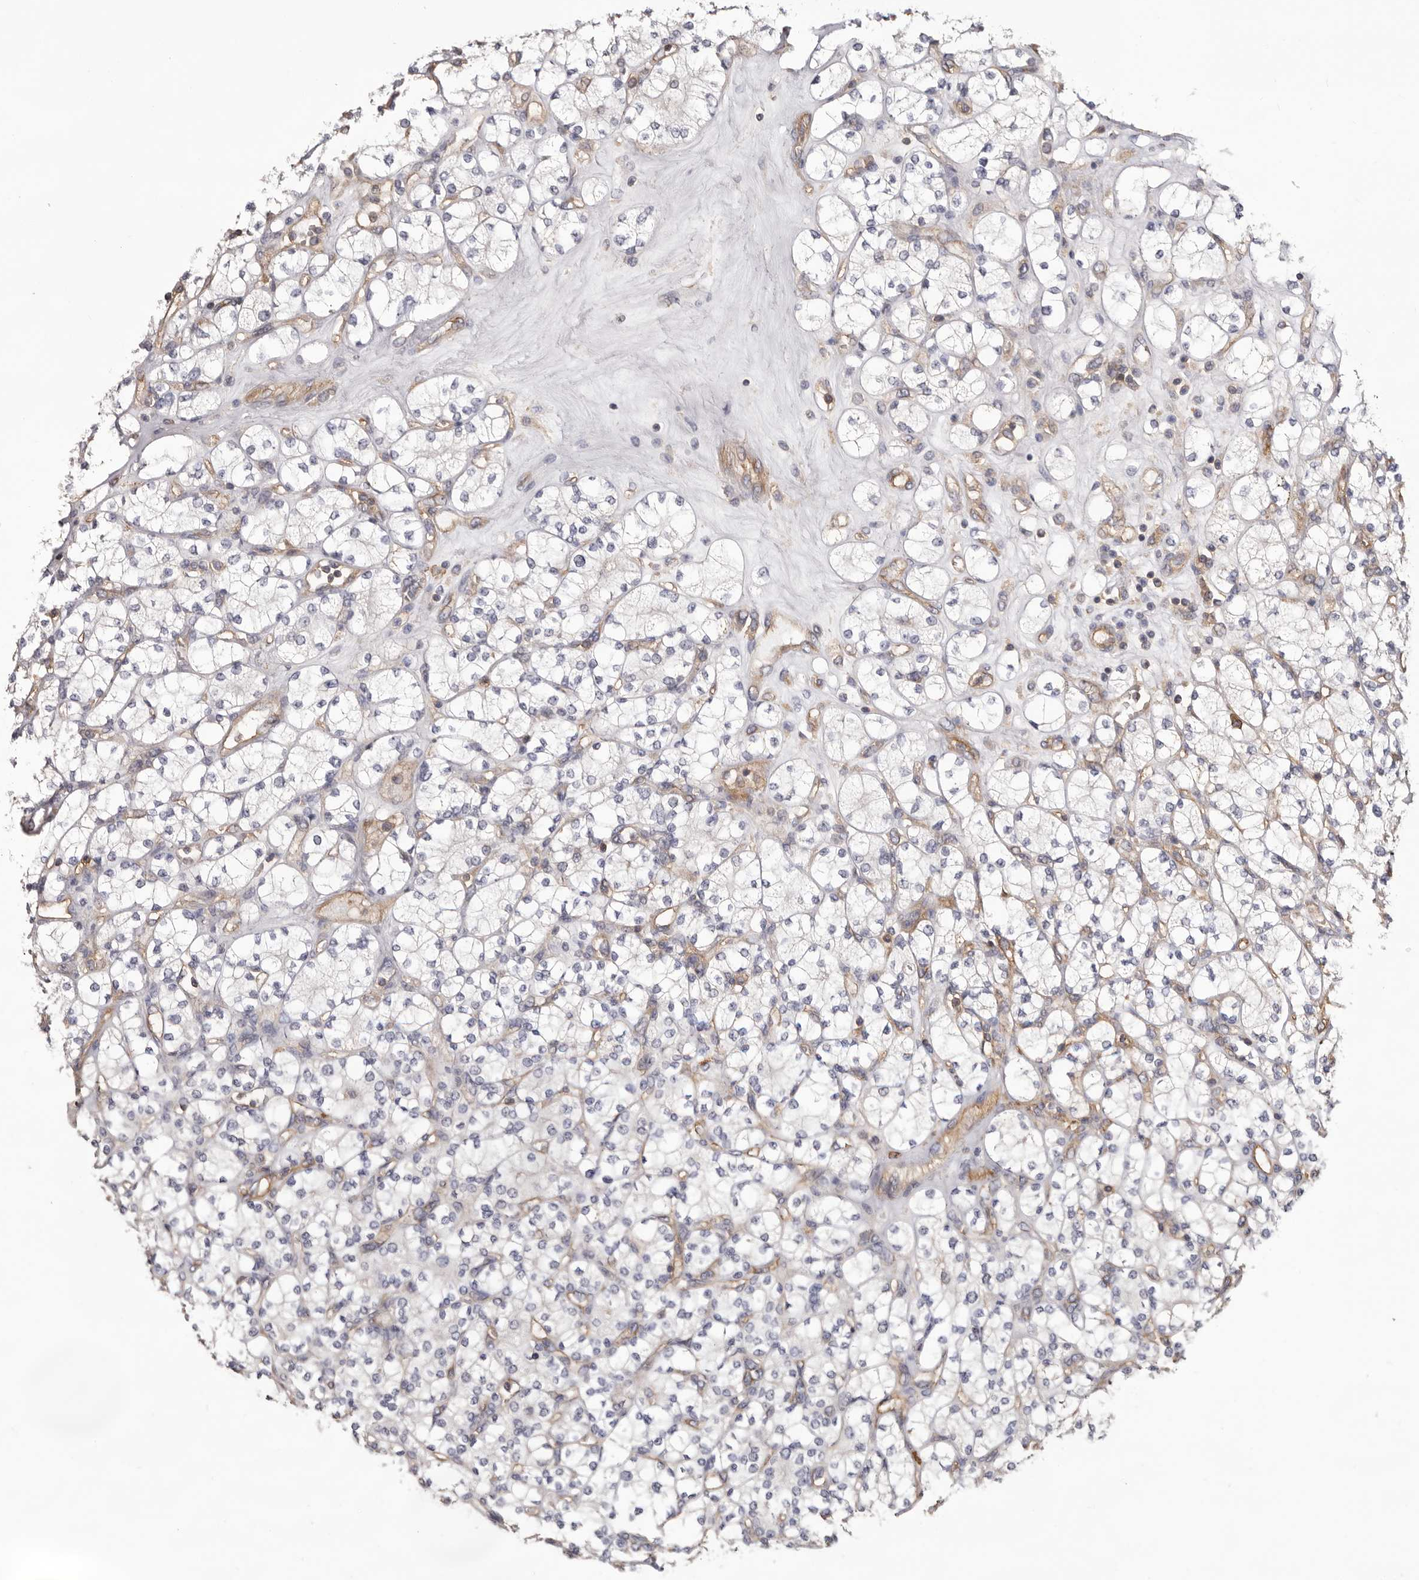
{"staining": {"intensity": "negative", "quantity": "none", "location": "none"}, "tissue": "renal cancer", "cell_type": "Tumor cells", "image_type": "cancer", "snomed": [{"axis": "morphology", "description": "Adenocarcinoma, NOS"}, {"axis": "topography", "description": "Kidney"}], "caption": "This is an IHC photomicrograph of renal cancer. There is no staining in tumor cells.", "gene": "MMACHC", "patient": {"sex": "male", "age": 77}}